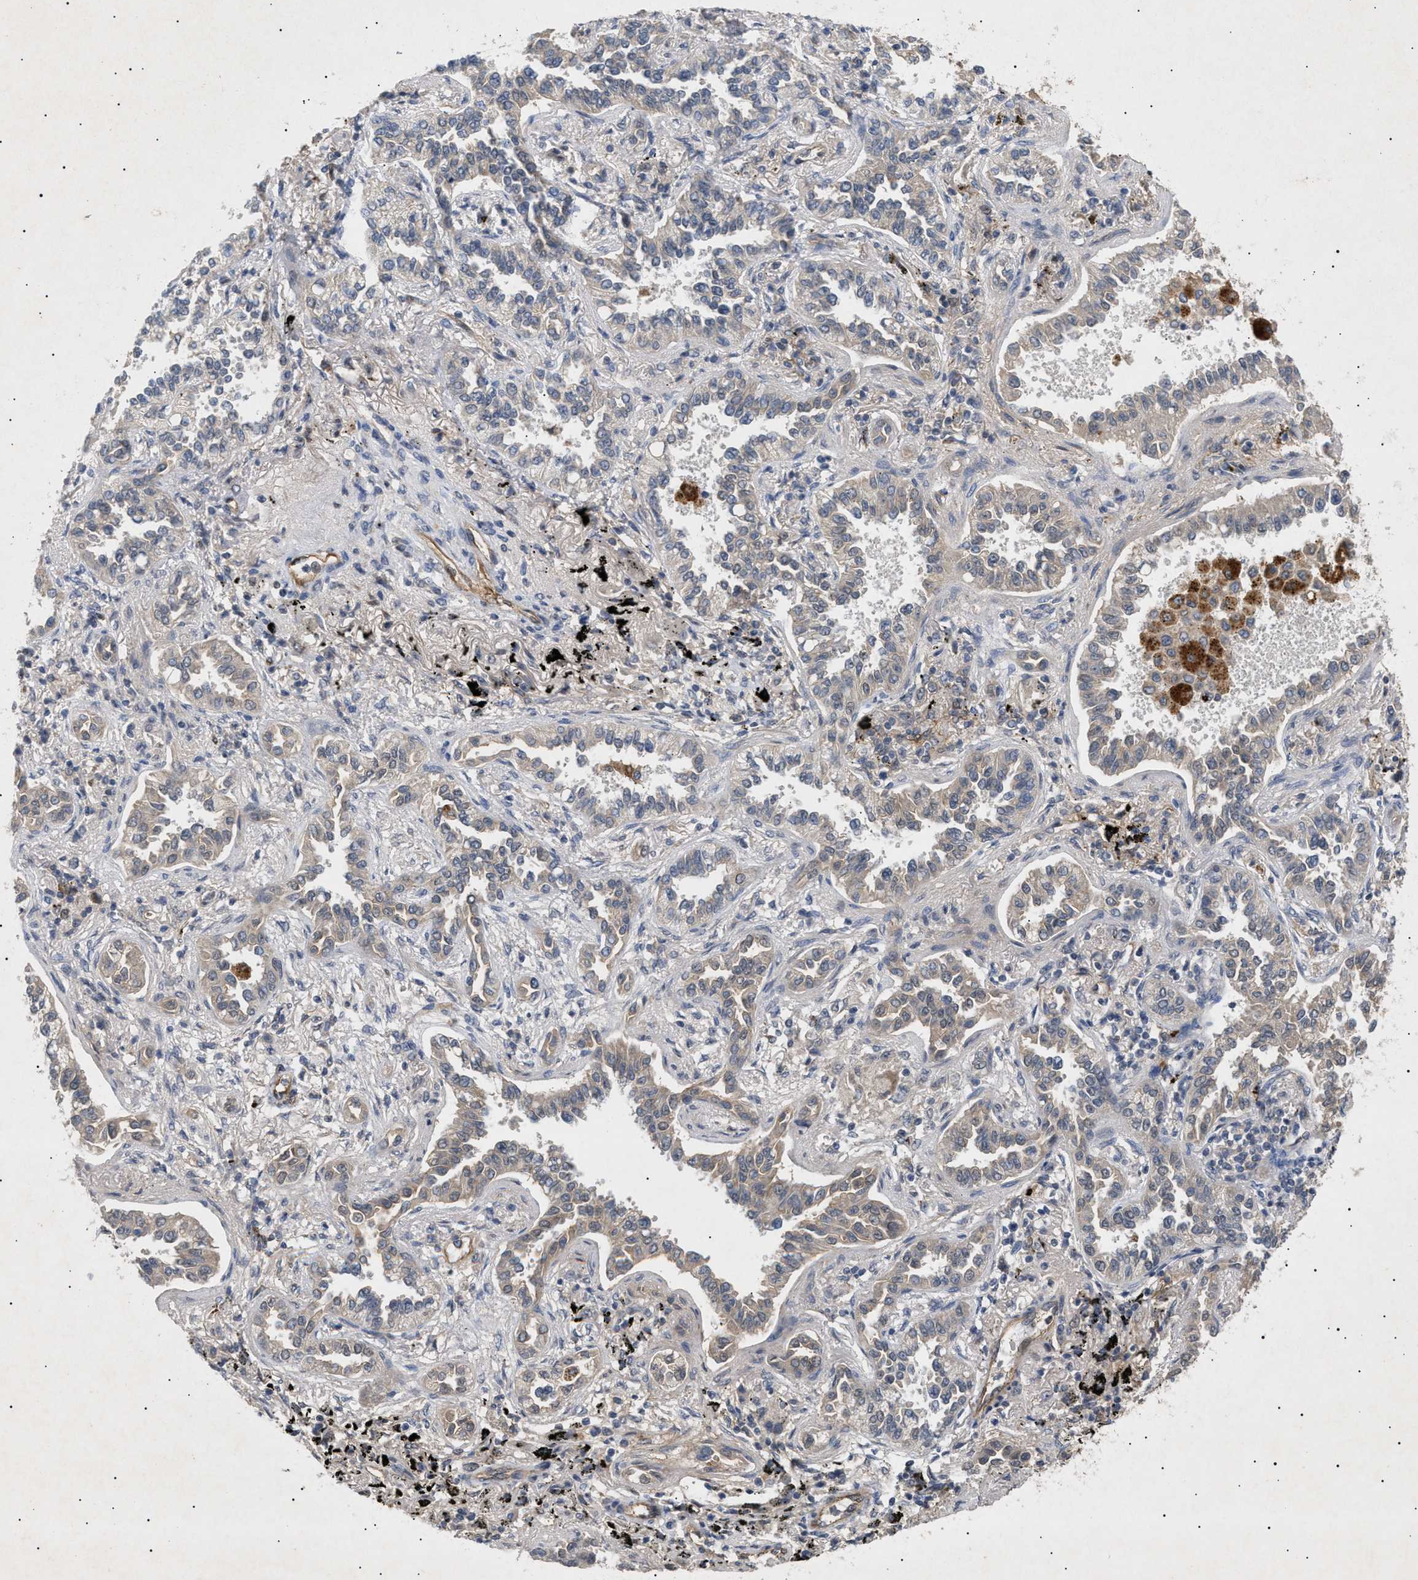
{"staining": {"intensity": "weak", "quantity": "<25%", "location": "cytoplasmic/membranous"}, "tissue": "lung cancer", "cell_type": "Tumor cells", "image_type": "cancer", "snomed": [{"axis": "morphology", "description": "Normal tissue, NOS"}, {"axis": "morphology", "description": "Adenocarcinoma, NOS"}, {"axis": "topography", "description": "Lung"}], "caption": "A photomicrograph of lung cancer stained for a protein demonstrates no brown staining in tumor cells.", "gene": "SIRT5", "patient": {"sex": "male", "age": 59}}